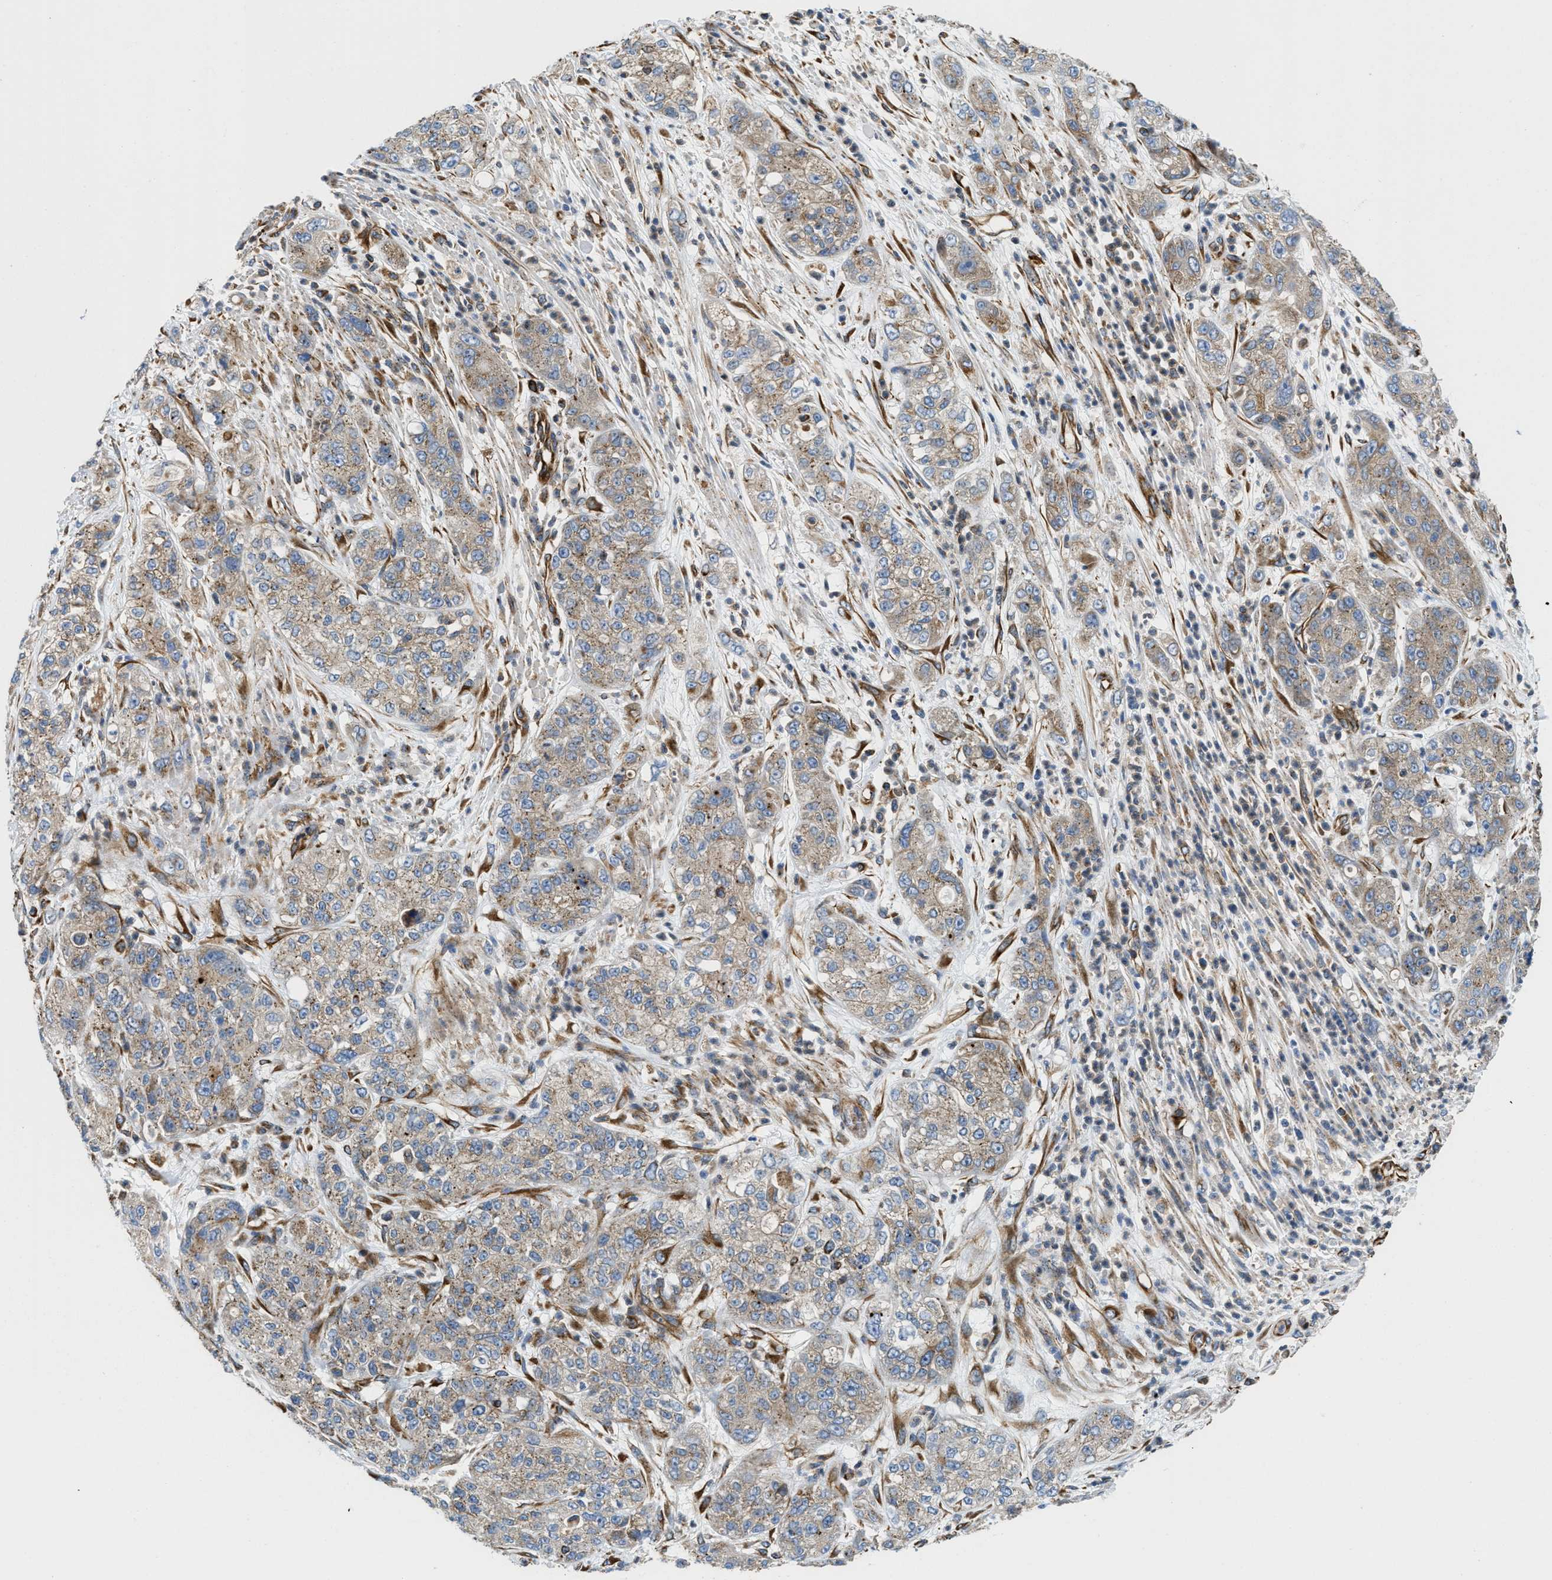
{"staining": {"intensity": "weak", "quantity": ">75%", "location": "cytoplasmic/membranous"}, "tissue": "pancreatic cancer", "cell_type": "Tumor cells", "image_type": "cancer", "snomed": [{"axis": "morphology", "description": "Adenocarcinoma, NOS"}, {"axis": "topography", "description": "Pancreas"}], "caption": "This photomicrograph exhibits immunohistochemistry staining of human adenocarcinoma (pancreatic), with low weak cytoplasmic/membranous staining in about >75% of tumor cells.", "gene": "HSD17B12", "patient": {"sex": "female", "age": 78}}